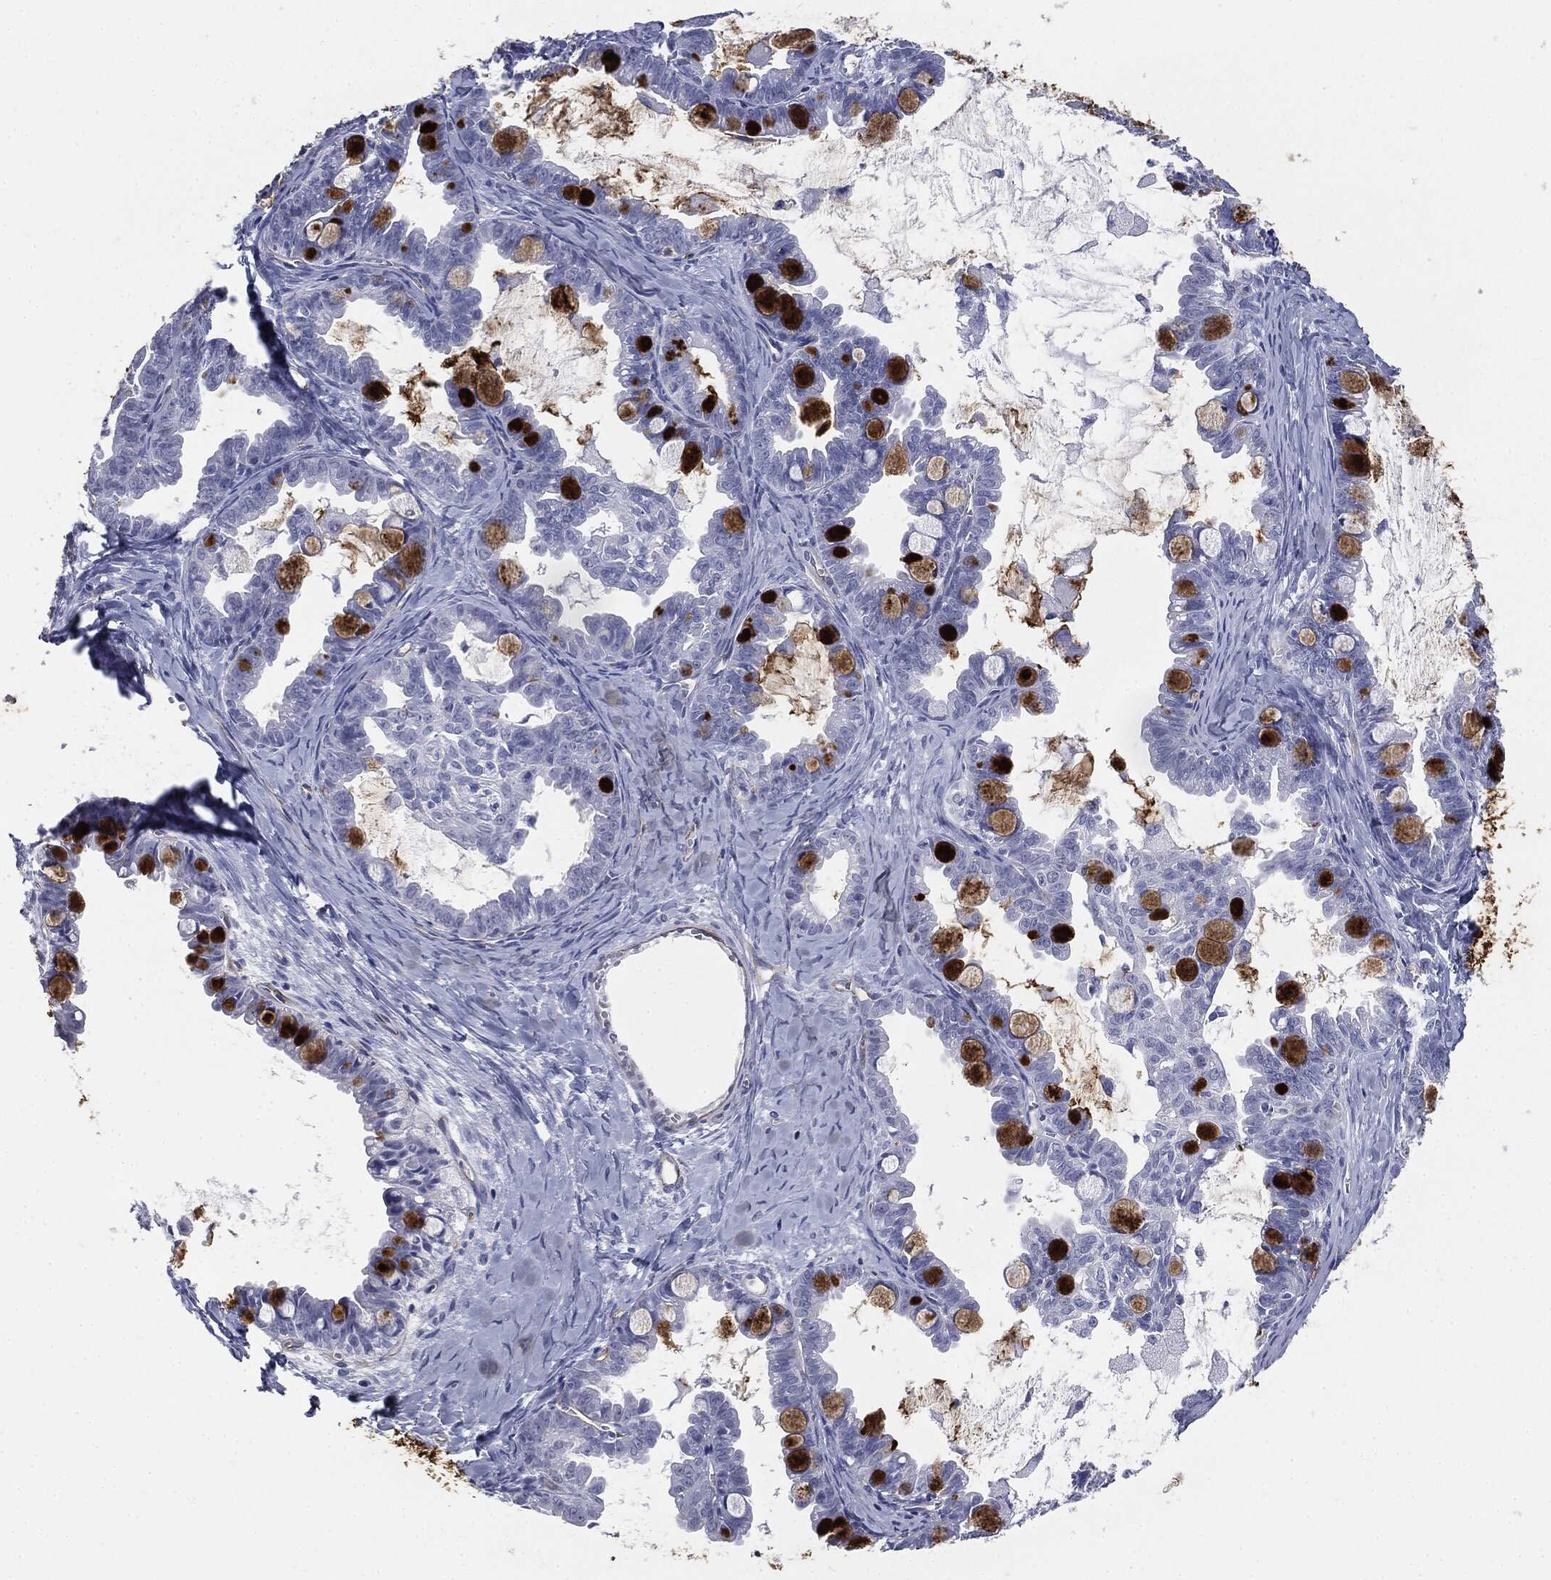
{"staining": {"intensity": "negative", "quantity": "none", "location": "none"}, "tissue": "ovarian cancer", "cell_type": "Tumor cells", "image_type": "cancer", "snomed": [{"axis": "morphology", "description": "Cystadenocarcinoma, mucinous, NOS"}, {"axis": "topography", "description": "Ovary"}], "caption": "An immunohistochemistry photomicrograph of ovarian mucinous cystadenocarcinoma is shown. There is no staining in tumor cells of ovarian mucinous cystadenocarcinoma.", "gene": "MUC5AC", "patient": {"sex": "female", "age": 63}}